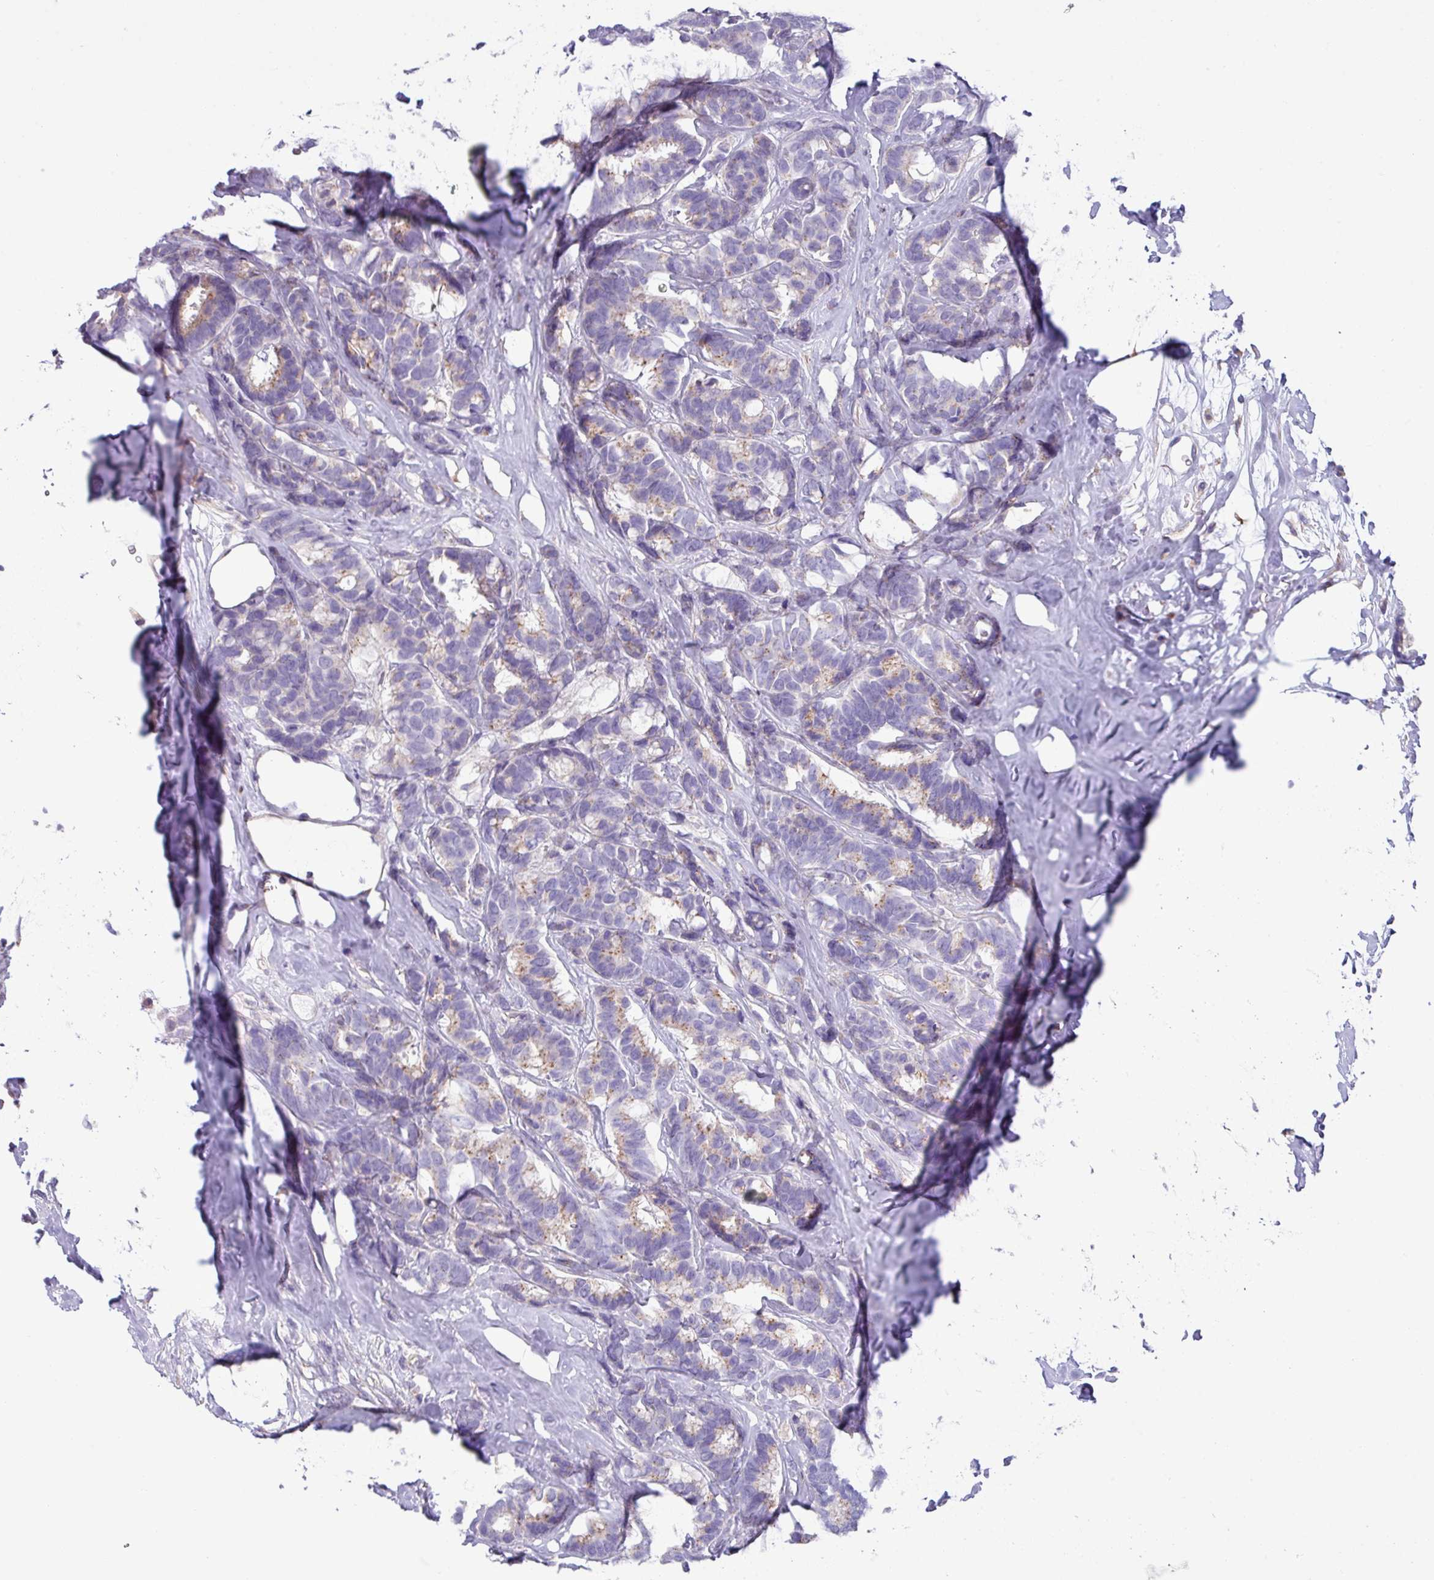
{"staining": {"intensity": "weak", "quantity": "<25%", "location": "cytoplasmic/membranous"}, "tissue": "breast cancer", "cell_type": "Tumor cells", "image_type": "cancer", "snomed": [{"axis": "morphology", "description": "Duct carcinoma"}, {"axis": "topography", "description": "Breast"}], "caption": "Immunohistochemical staining of breast cancer (invasive ductal carcinoma) shows no significant expression in tumor cells. (Brightfield microscopy of DAB (3,3'-diaminobenzidine) immunohistochemistry at high magnification).", "gene": "IRGC", "patient": {"sex": "female", "age": 87}}